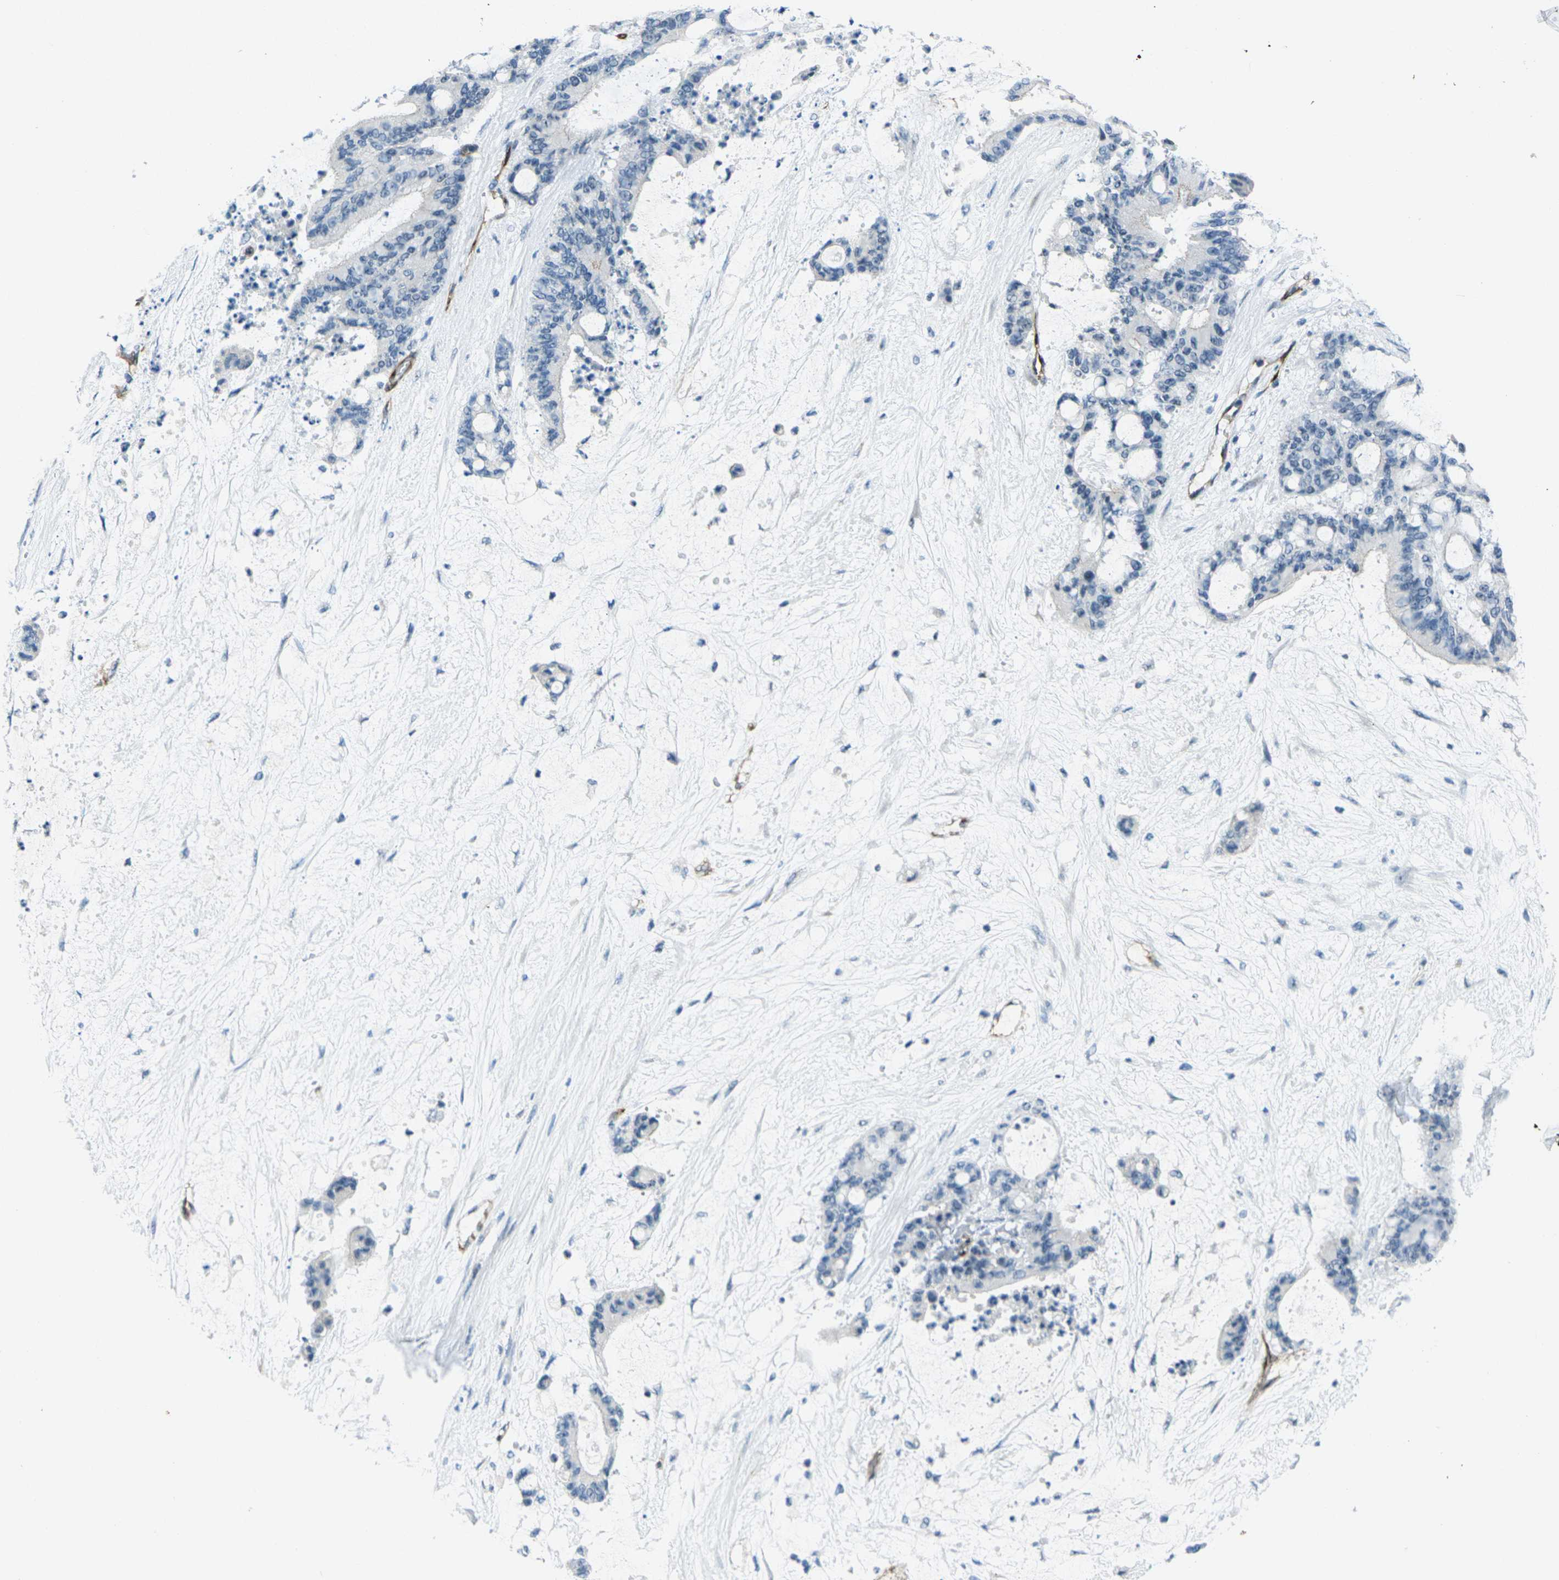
{"staining": {"intensity": "negative", "quantity": "none", "location": "none"}, "tissue": "liver cancer", "cell_type": "Tumor cells", "image_type": "cancer", "snomed": [{"axis": "morphology", "description": "Cholangiocarcinoma"}, {"axis": "topography", "description": "Liver"}], "caption": "Immunohistochemical staining of liver cancer displays no significant staining in tumor cells.", "gene": "HSPA12B", "patient": {"sex": "female", "age": 73}}